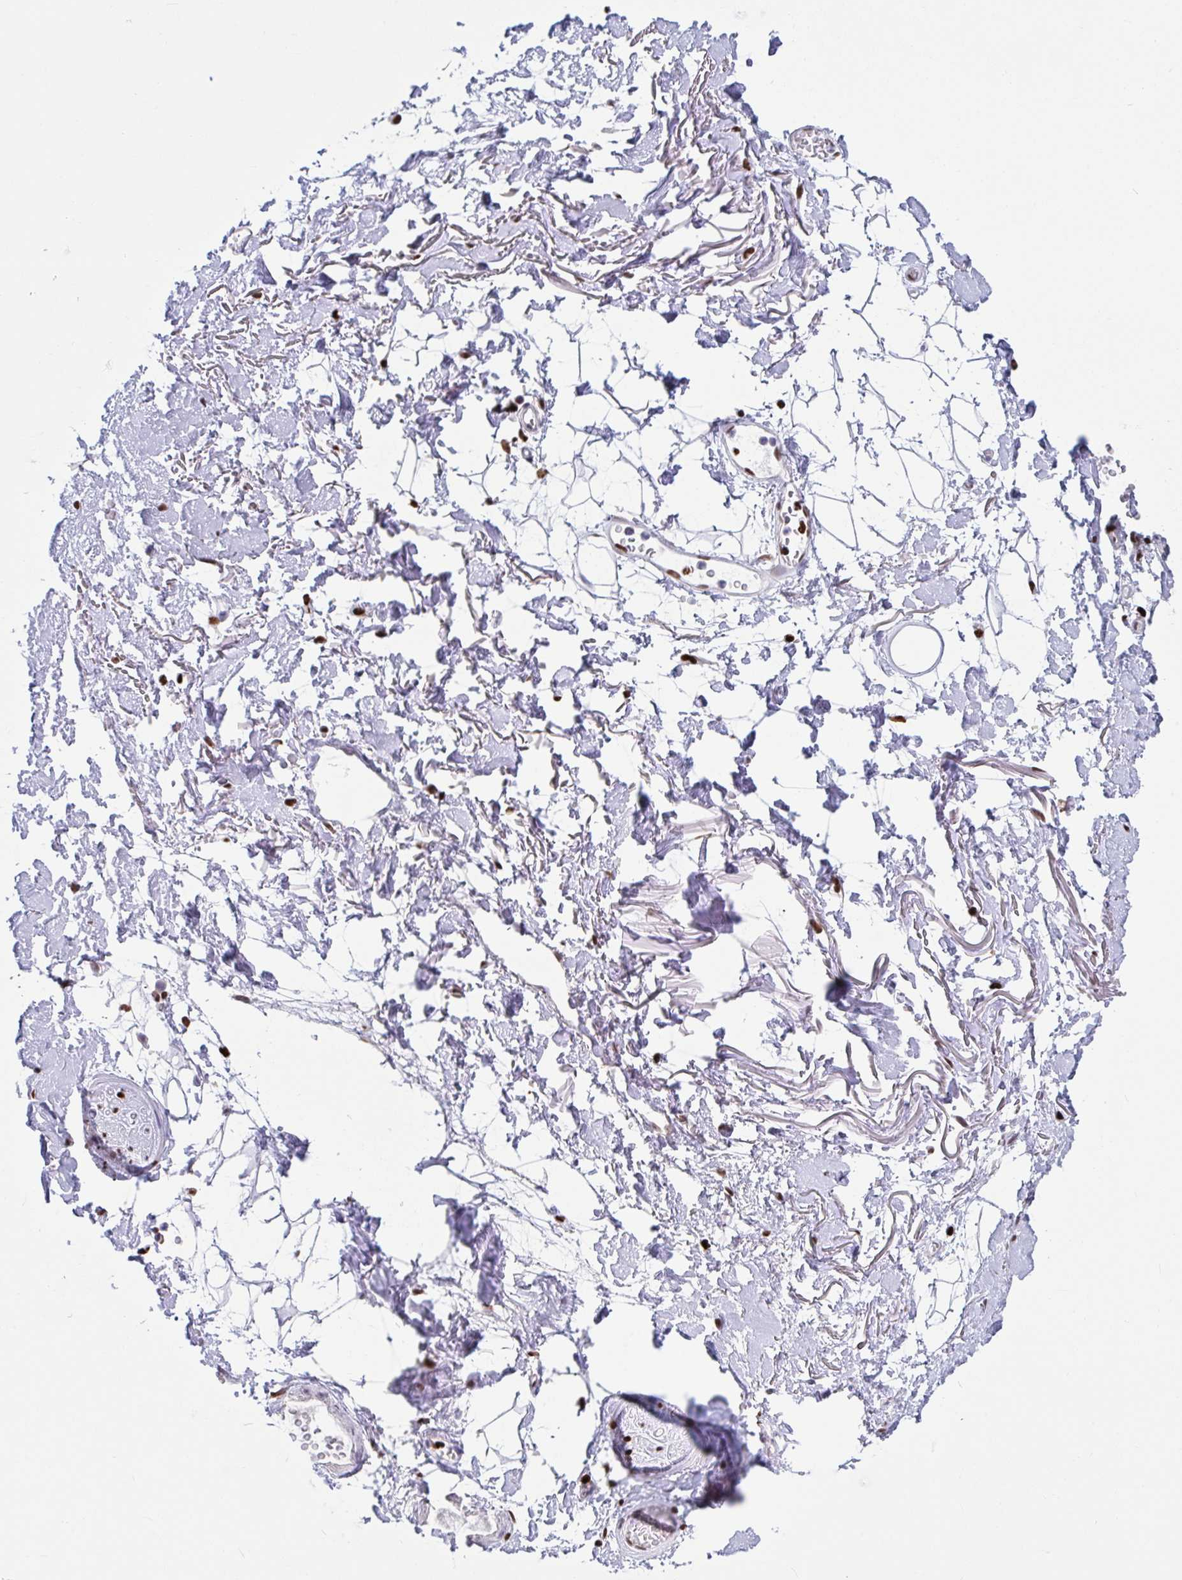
{"staining": {"intensity": "negative", "quantity": "none", "location": "none"}, "tissue": "adipose tissue", "cell_type": "Adipocytes", "image_type": "normal", "snomed": [{"axis": "morphology", "description": "Normal tissue, NOS"}, {"axis": "topography", "description": "Anal"}, {"axis": "topography", "description": "Peripheral nerve tissue"}], "caption": "The histopathology image exhibits no staining of adipocytes in normal adipose tissue. (Immunohistochemistry, brightfield microscopy, high magnification).", "gene": "ZNF586", "patient": {"sex": "male", "age": 78}}